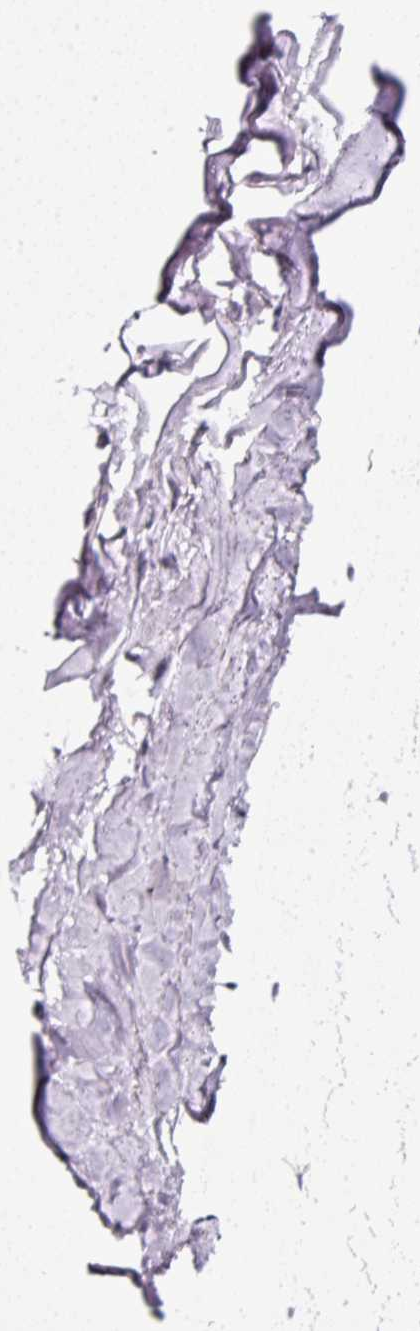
{"staining": {"intensity": "negative", "quantity": "none", "location": "none"}, "tissue": "adipose tissue", "cell_type": "Adipocytes", "image_type": "normal", "snomed": [{"axis": "morphology", "description": "Normal tissue, NOS"}, {"axis": "topography", "description": "Cartilage tissue"}, {"axis": "topography", "description": "Bronchus"}, {"axis": "topography", "description": "Peripheral nerve tissue"}], "caption": "DAB immunohistochemical staining of normal adipose tissue exhibits no significant staining in adipocytes.", "gene": "NDUFA1", "patient": {"sex": "female", "age": 59}}